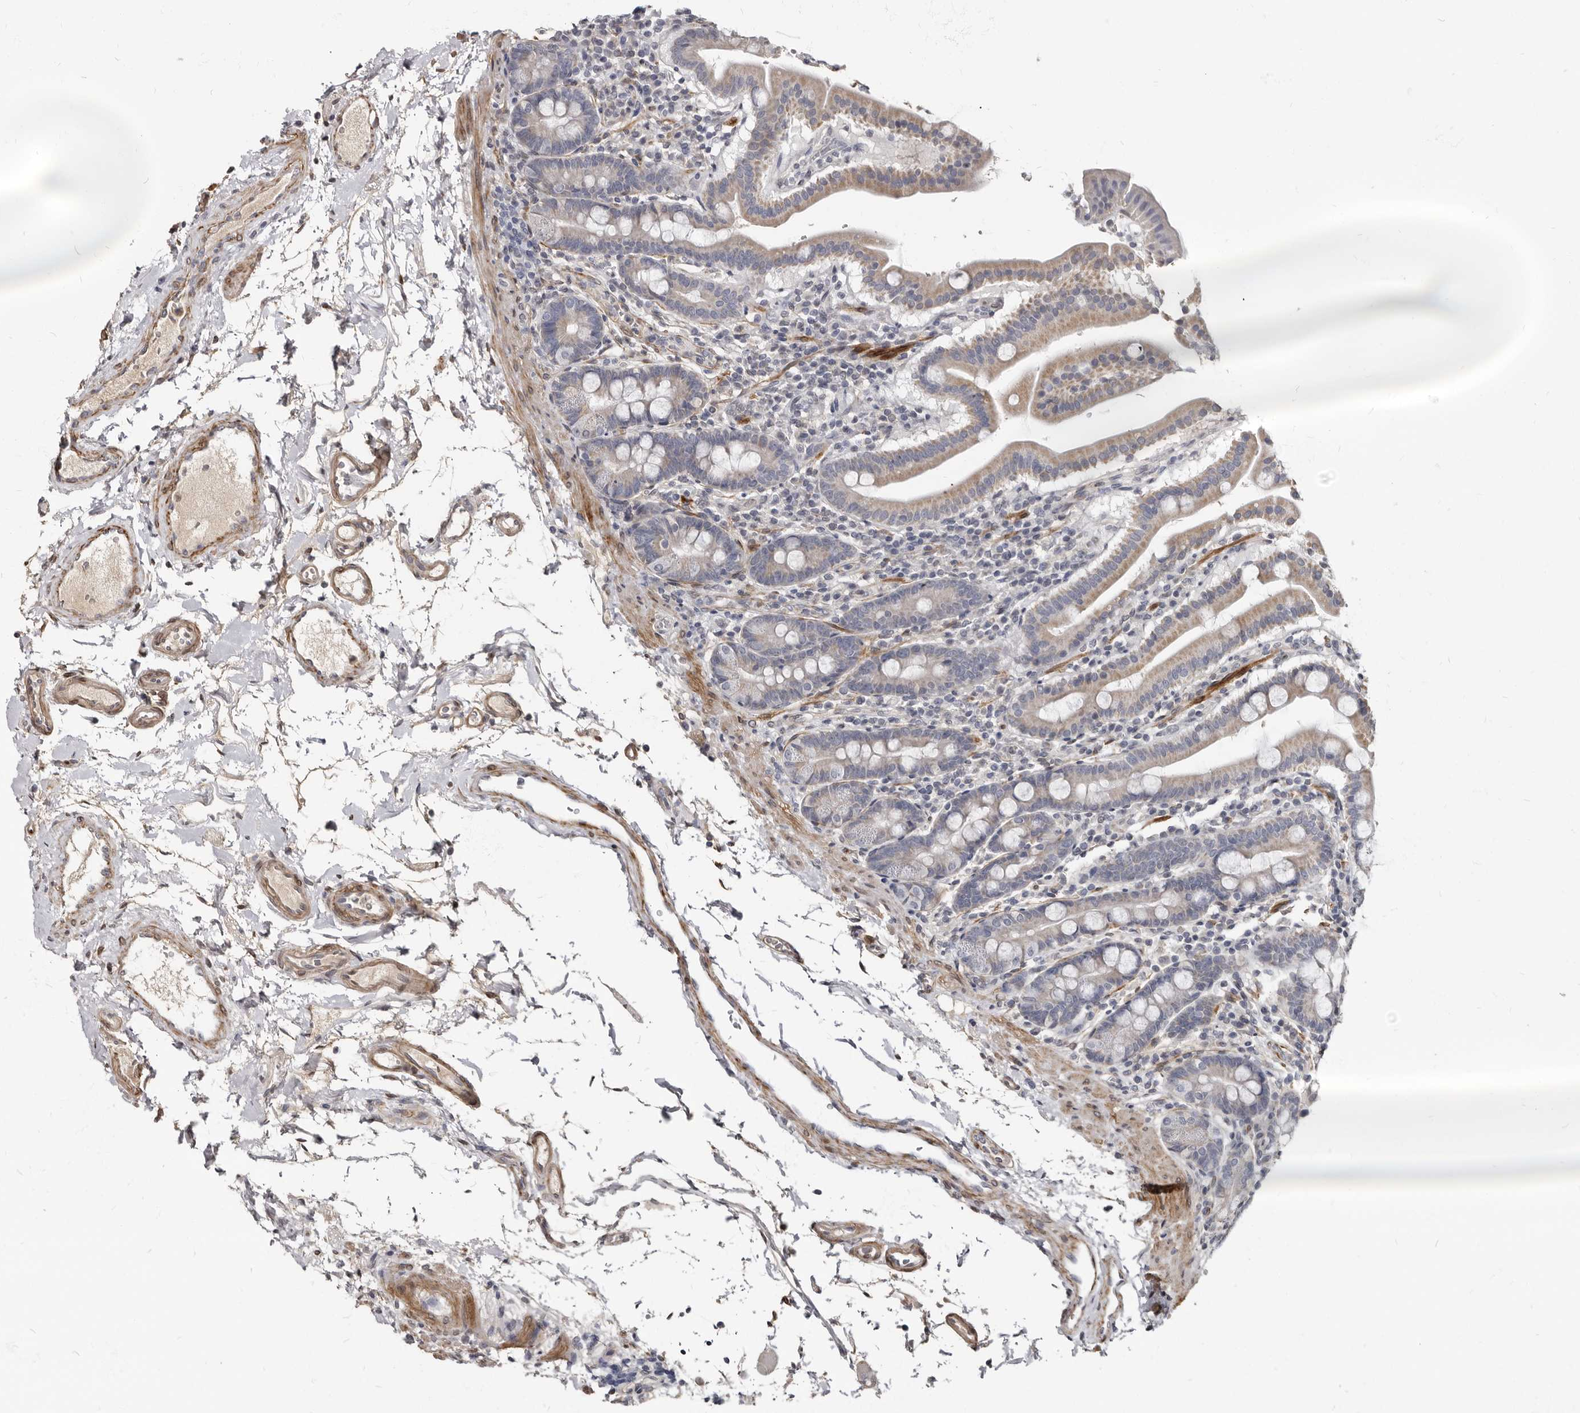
{"staining": {"intensity": "weak", "quantity": "<25%", "location": "cytoplasmic/membranous"}, "tissue": "duodenum", "cell_type": "Glandular cells", "image_type": "normal", "snomed": [{"axis": "morphology", "description": "Normal tissue, NOS"}, {"axis": "morphology", "description": "Adenocarcinoma, NOS"}, {"axis": "topography", "description": "Pancreas"}, {"axis": "topography", "description": "Duodenum"}], "caption": "Immunohistochemical staining of unremarkable duodenum reveals no significant expression in glandular cells. (Stains: DAB (3,3'-diaminobenzidine) immunohistochemistry with hematoxylin counter stain, Microscopy: brightfield microscopy at high magnification).", "gene": "MRGPRF", "patient": {"sex": "male", "age": 50}}